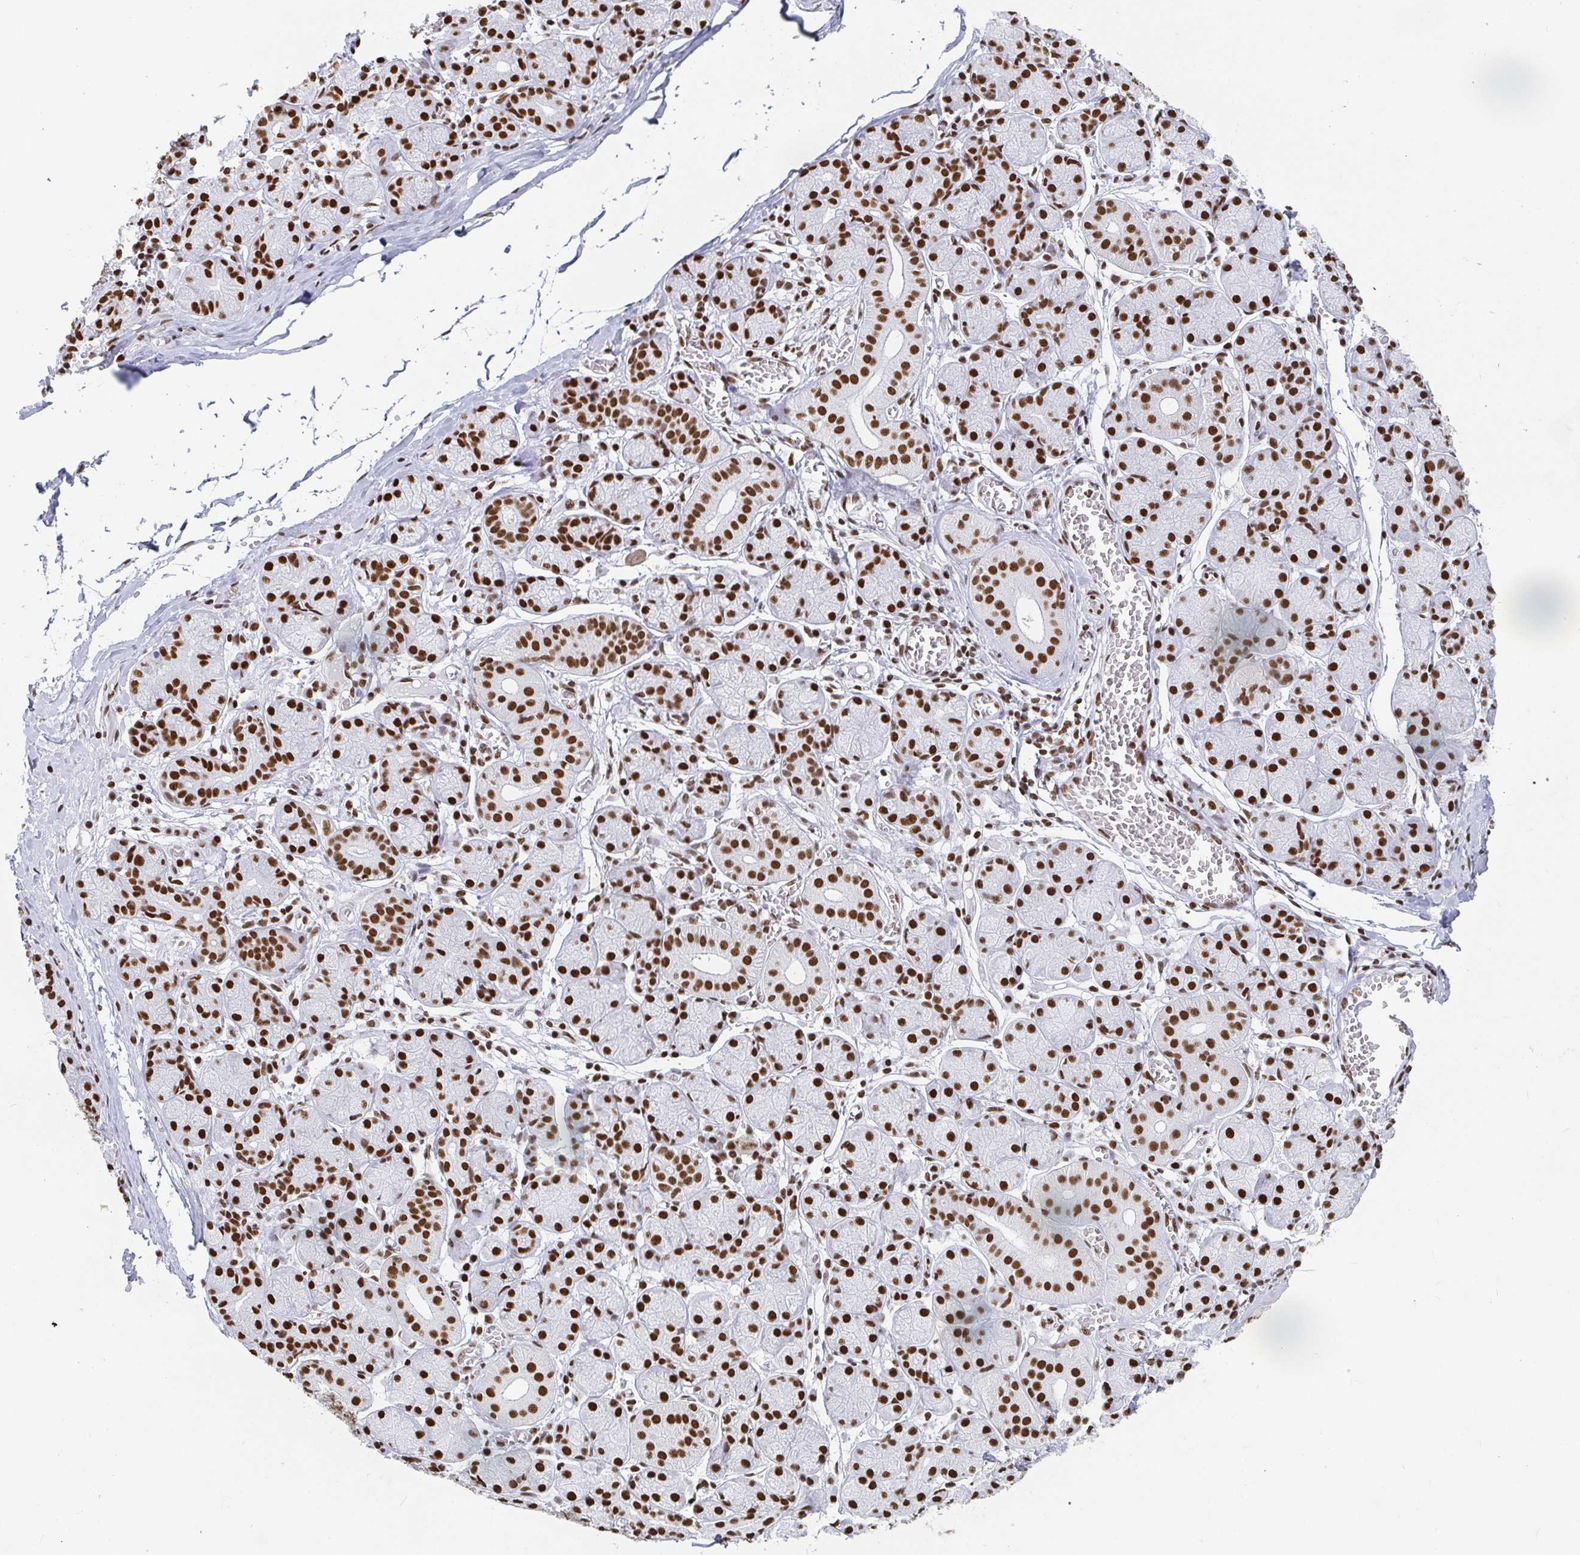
{"staining": {"intensity": "strong", "quantity": ">75%", "location": "nuclear"}, "tissue": "salivary gland", "cell_type": "Glandular cells", "image_type": "normal", "snomed": [{"axis": "morphology", "description": "Normal tissue, NOS"}, {"axis": "topography", "description": "Salivary gland"}], "caption": "High-magnification brightfield microscopy of benign salivary gland stained with DAB (3,3'-diaminobenzidine) (brown) and counterstained with hematoxylin (blue). glandular cells exhibit strong nuclear positivity is present in approximately>75% of cells.", "gene": "EWSR1", "patient": {"sex": "female", "age": 24}}